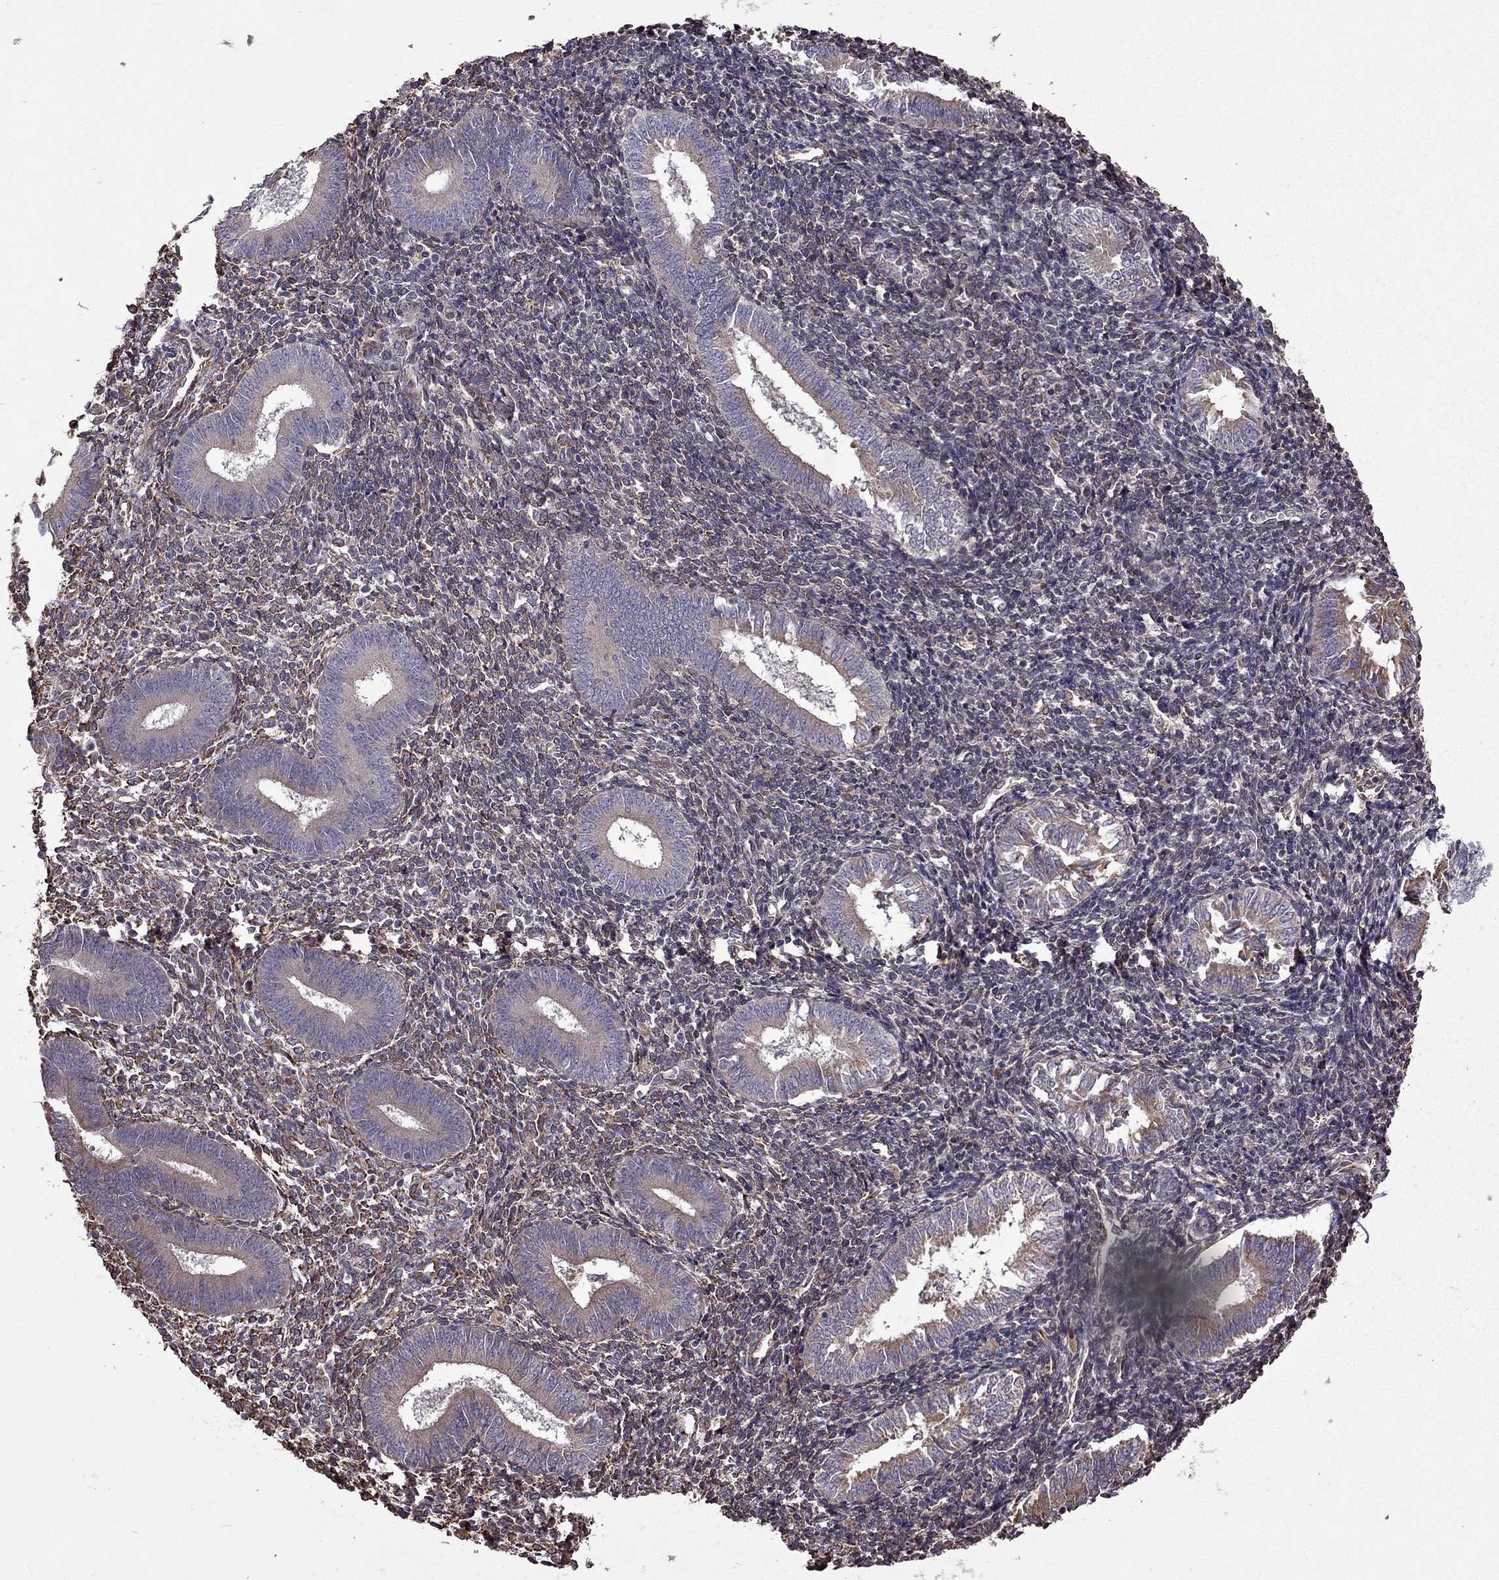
{"staining": {"intensity": "weak", "quantity": "<25%", "location": "cytoplasmic/membranous"}, "tissue": "endometrium", "cell_type": "Cells in endometrial stroma", "image_type": "normal", "snomed": [{"axis": "morphology", "description": "Normal tissue, NOS"}, {"axis": "topography", "description": "Endometrium"}], "caption": "Micrograph shows no protein staining in cells in endometrial stroma of benign endometrium.", "gene": "IKBIP", "patient": {"sex": "female", "age": 25}}